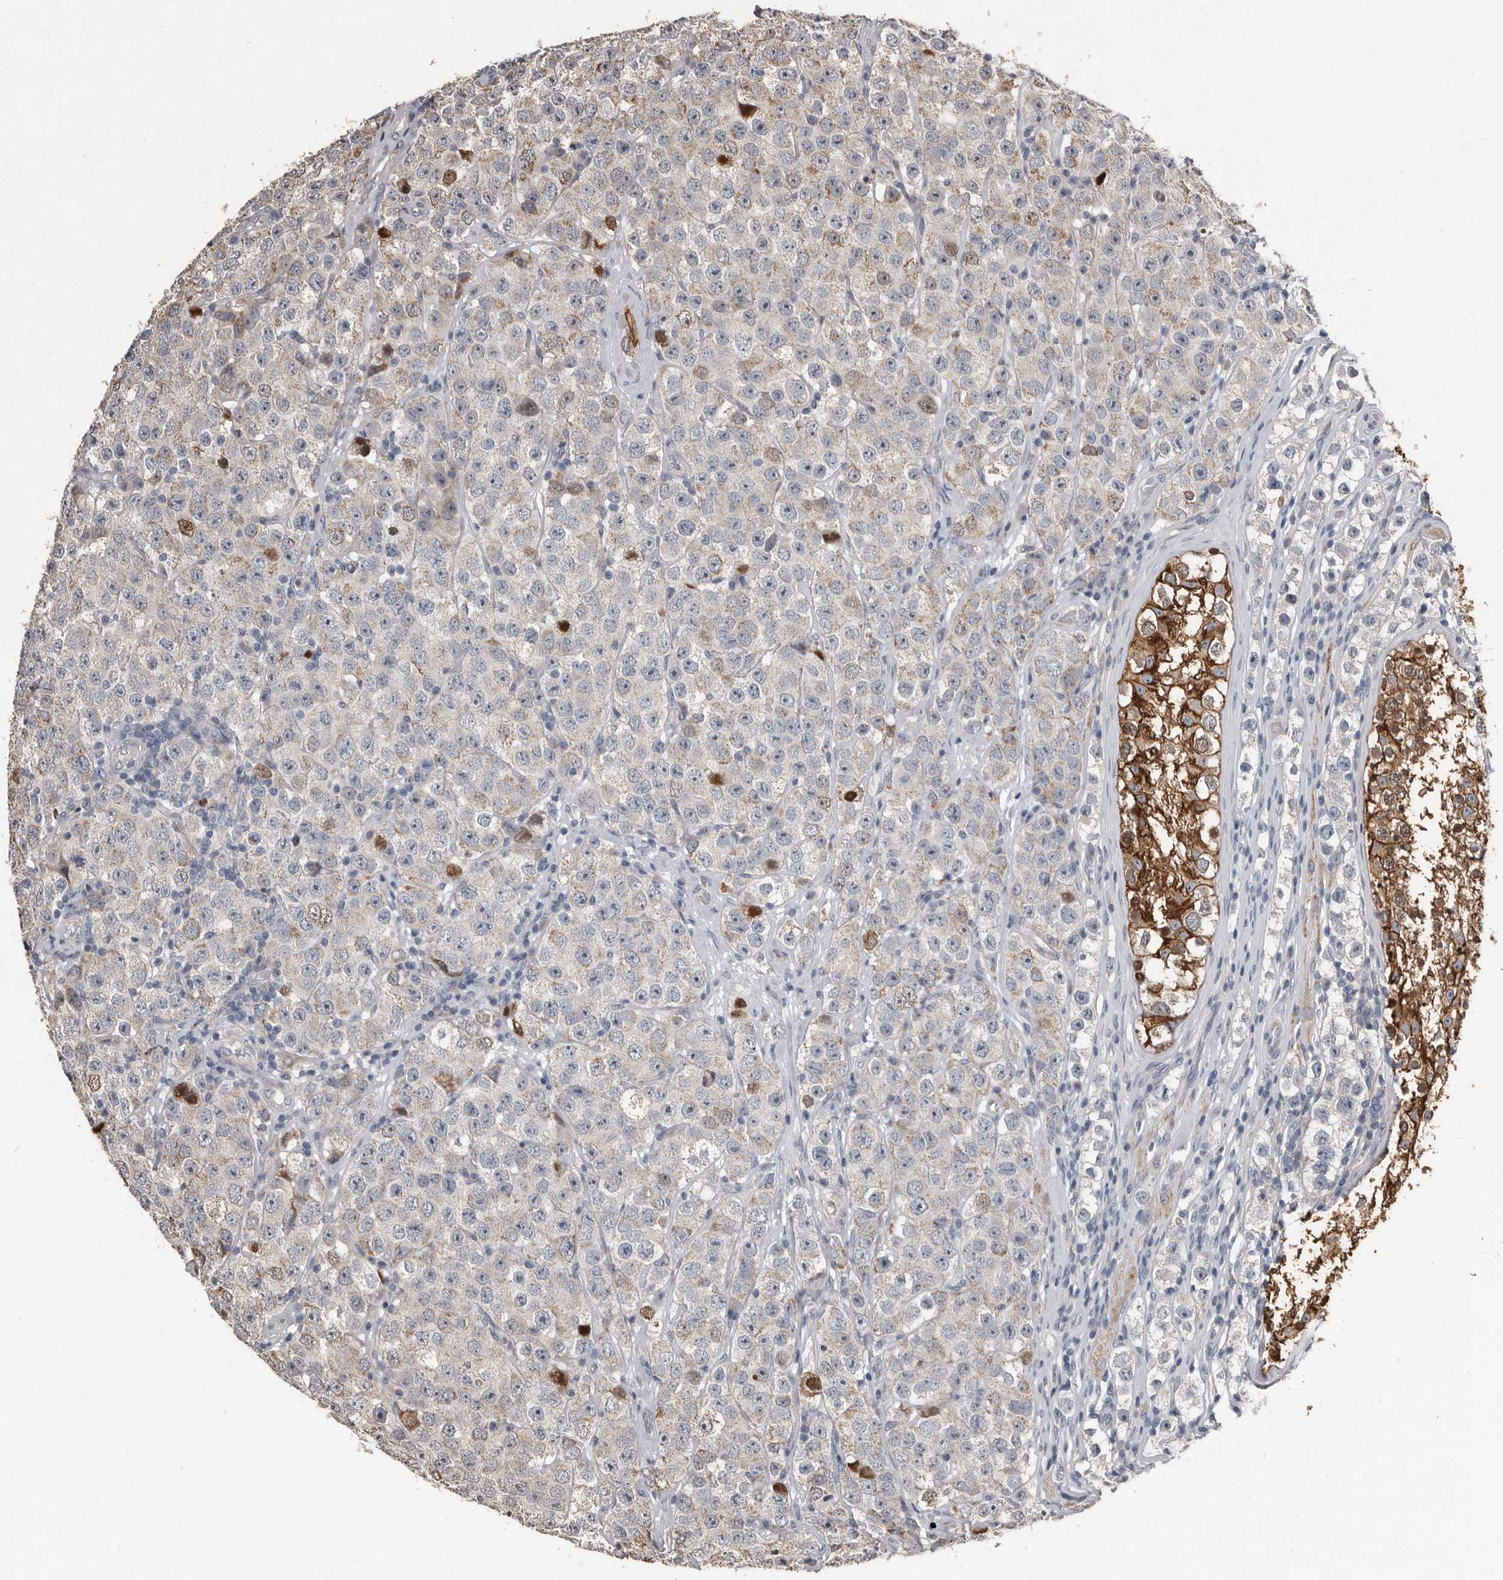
{"staining": {"intensity": "weak", "quantity": "<25%", "location": "cytoplasmic/membranous"}, "tissue": "testis cancer", "cell_type": "Tumor cells", "image_type": "cancer", "snomed": [{"axis": "morphology", "description": "Seminoma, NOS"}, {"axis": "morphology", "description": "Carcinoma, Embryonal, NOS"}, {"axis": "topography", "description": "Testis"}], "caption": "DAB (3,3'-diaminobenzidine) immunohistochemical staining of human testis cancer demonstrates no significant staining in tumor cells. (Brightfield microscopy of DAB (3,3'-diaminobenzidine) IHC at high magnification).", "gene": "DHPS", "patient": {"sex": "male", "age": 28}}